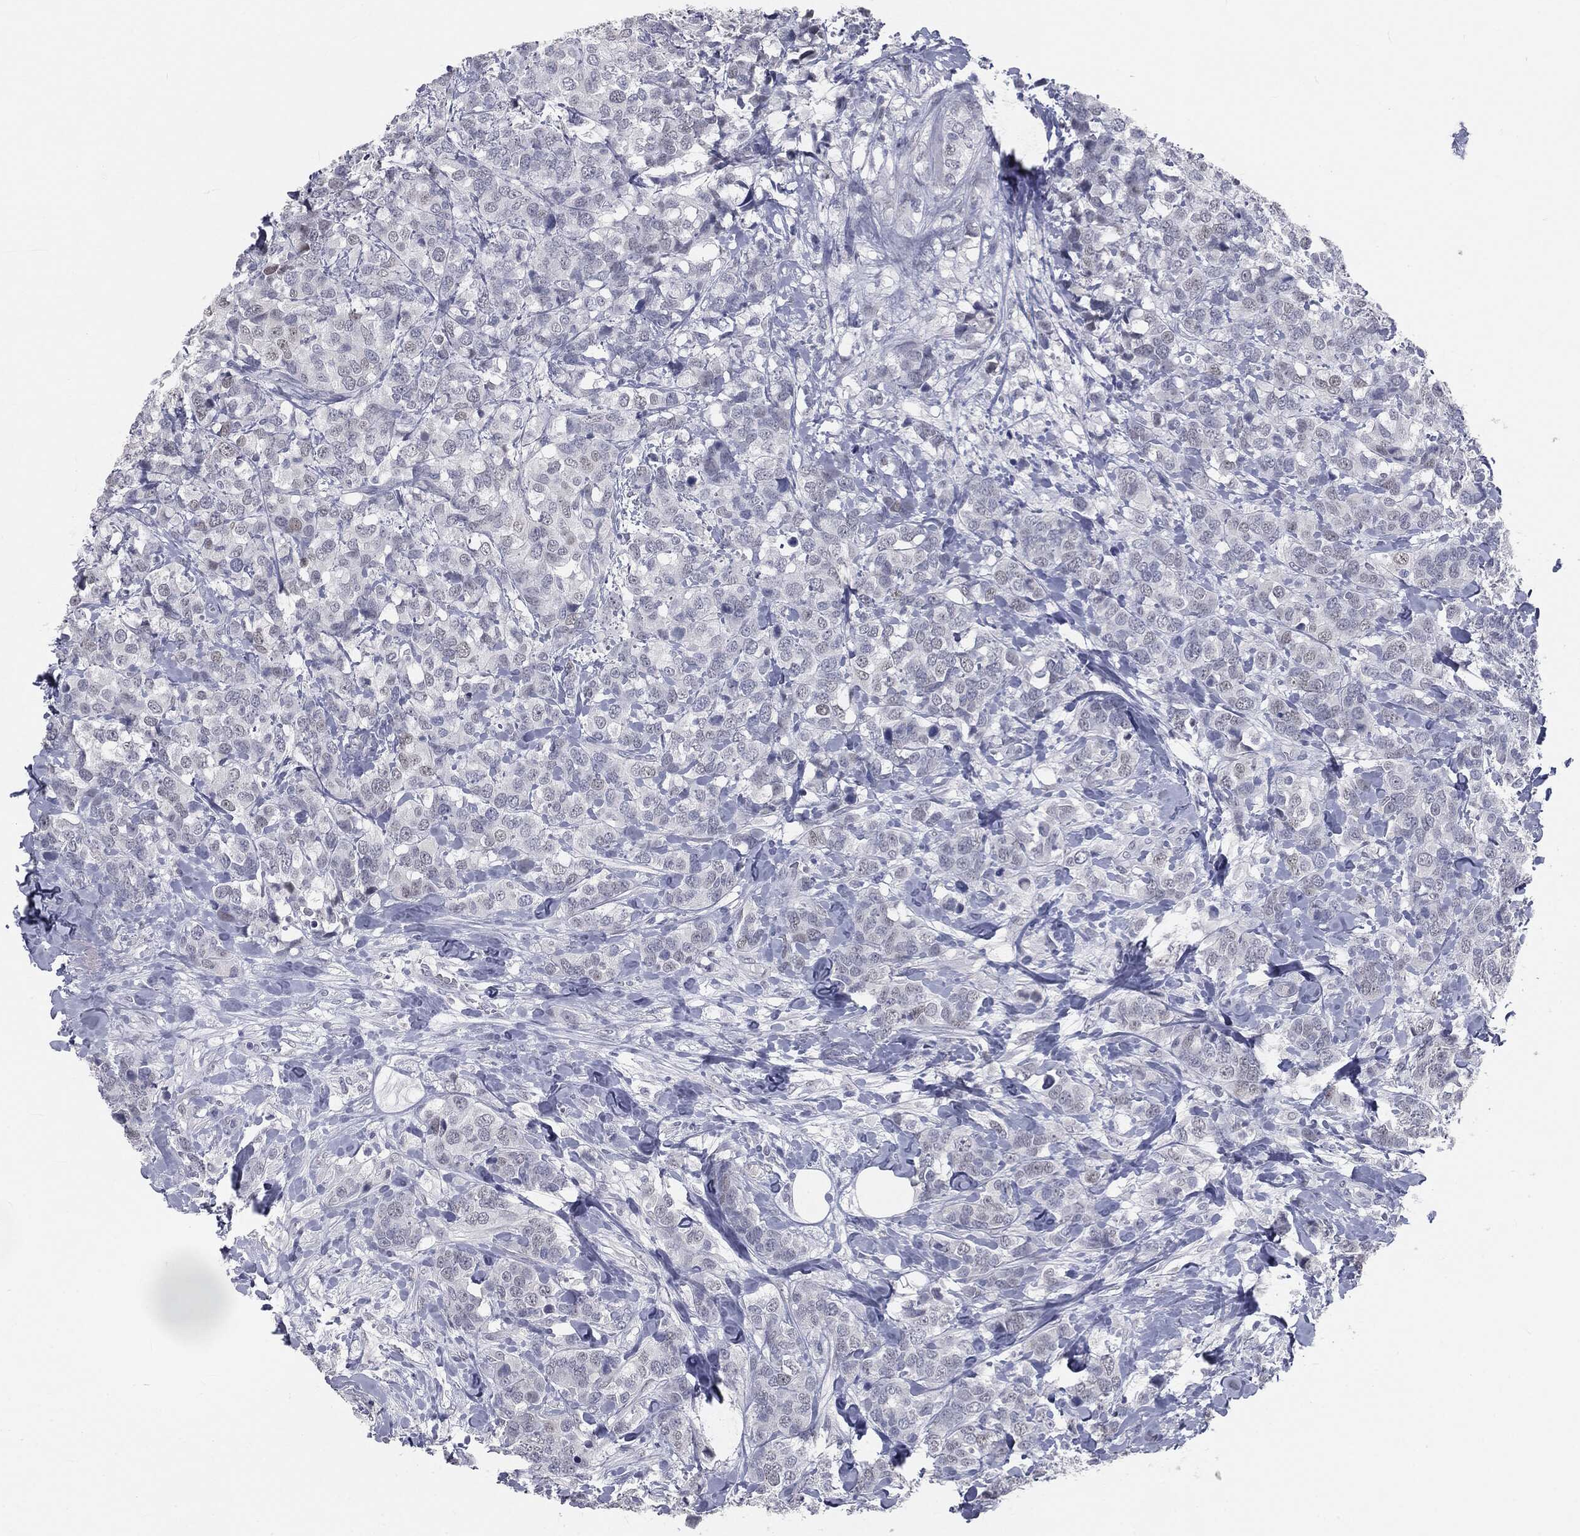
{"staining": {"intensity": "negative", "quantity": "none", "location": "none"}, "tissue": "breast cancer", "cell_type": "Tumor cells", "image_type": "cancer", "snomed": [{"axis": "morphology", "description": "Lobular carcinoma"}, {"axis": "topography", "description": "Breast"}], "caption": "Micrograph shows no protein staining in tumor cells of breast cancer tissue.", "gene": "PRAME", "patient": {"sex": "female", "age": 59}}